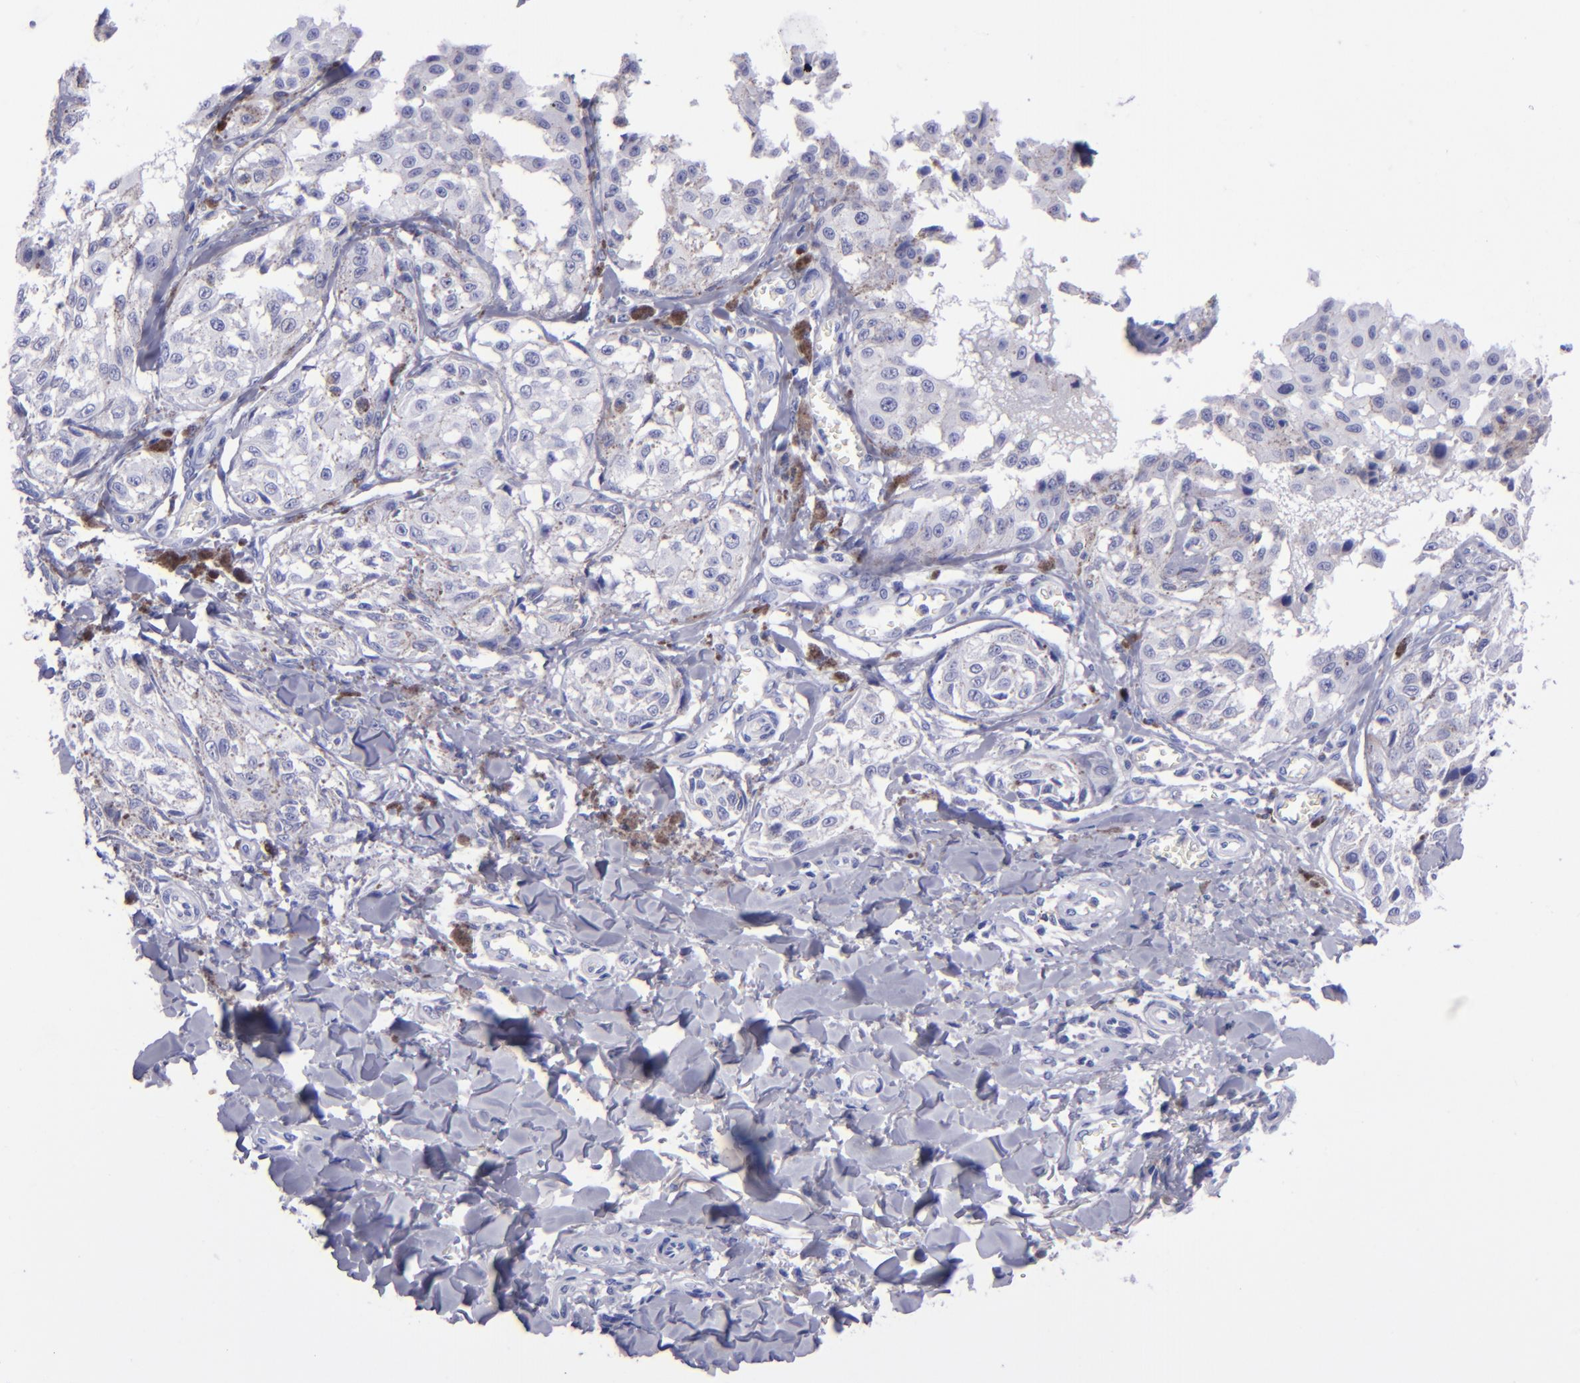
{"staining": {"intensity": "negative", "quantity": "none", "location": "none"}, "tissue": "melanoma", "cell_type": "Tumor cells", "image_type": "cancer", "snomed": [{"axis": "morphology", "description": "Malignant melanoma, NOS"}, {"axis": "topography", "description": "Skin"}], "caption": "A histopathology image of human malignant melanoma is negative for staining in tumor cells.", "gene": "CD37", "patient": {"sex": "female", "age": 82}}